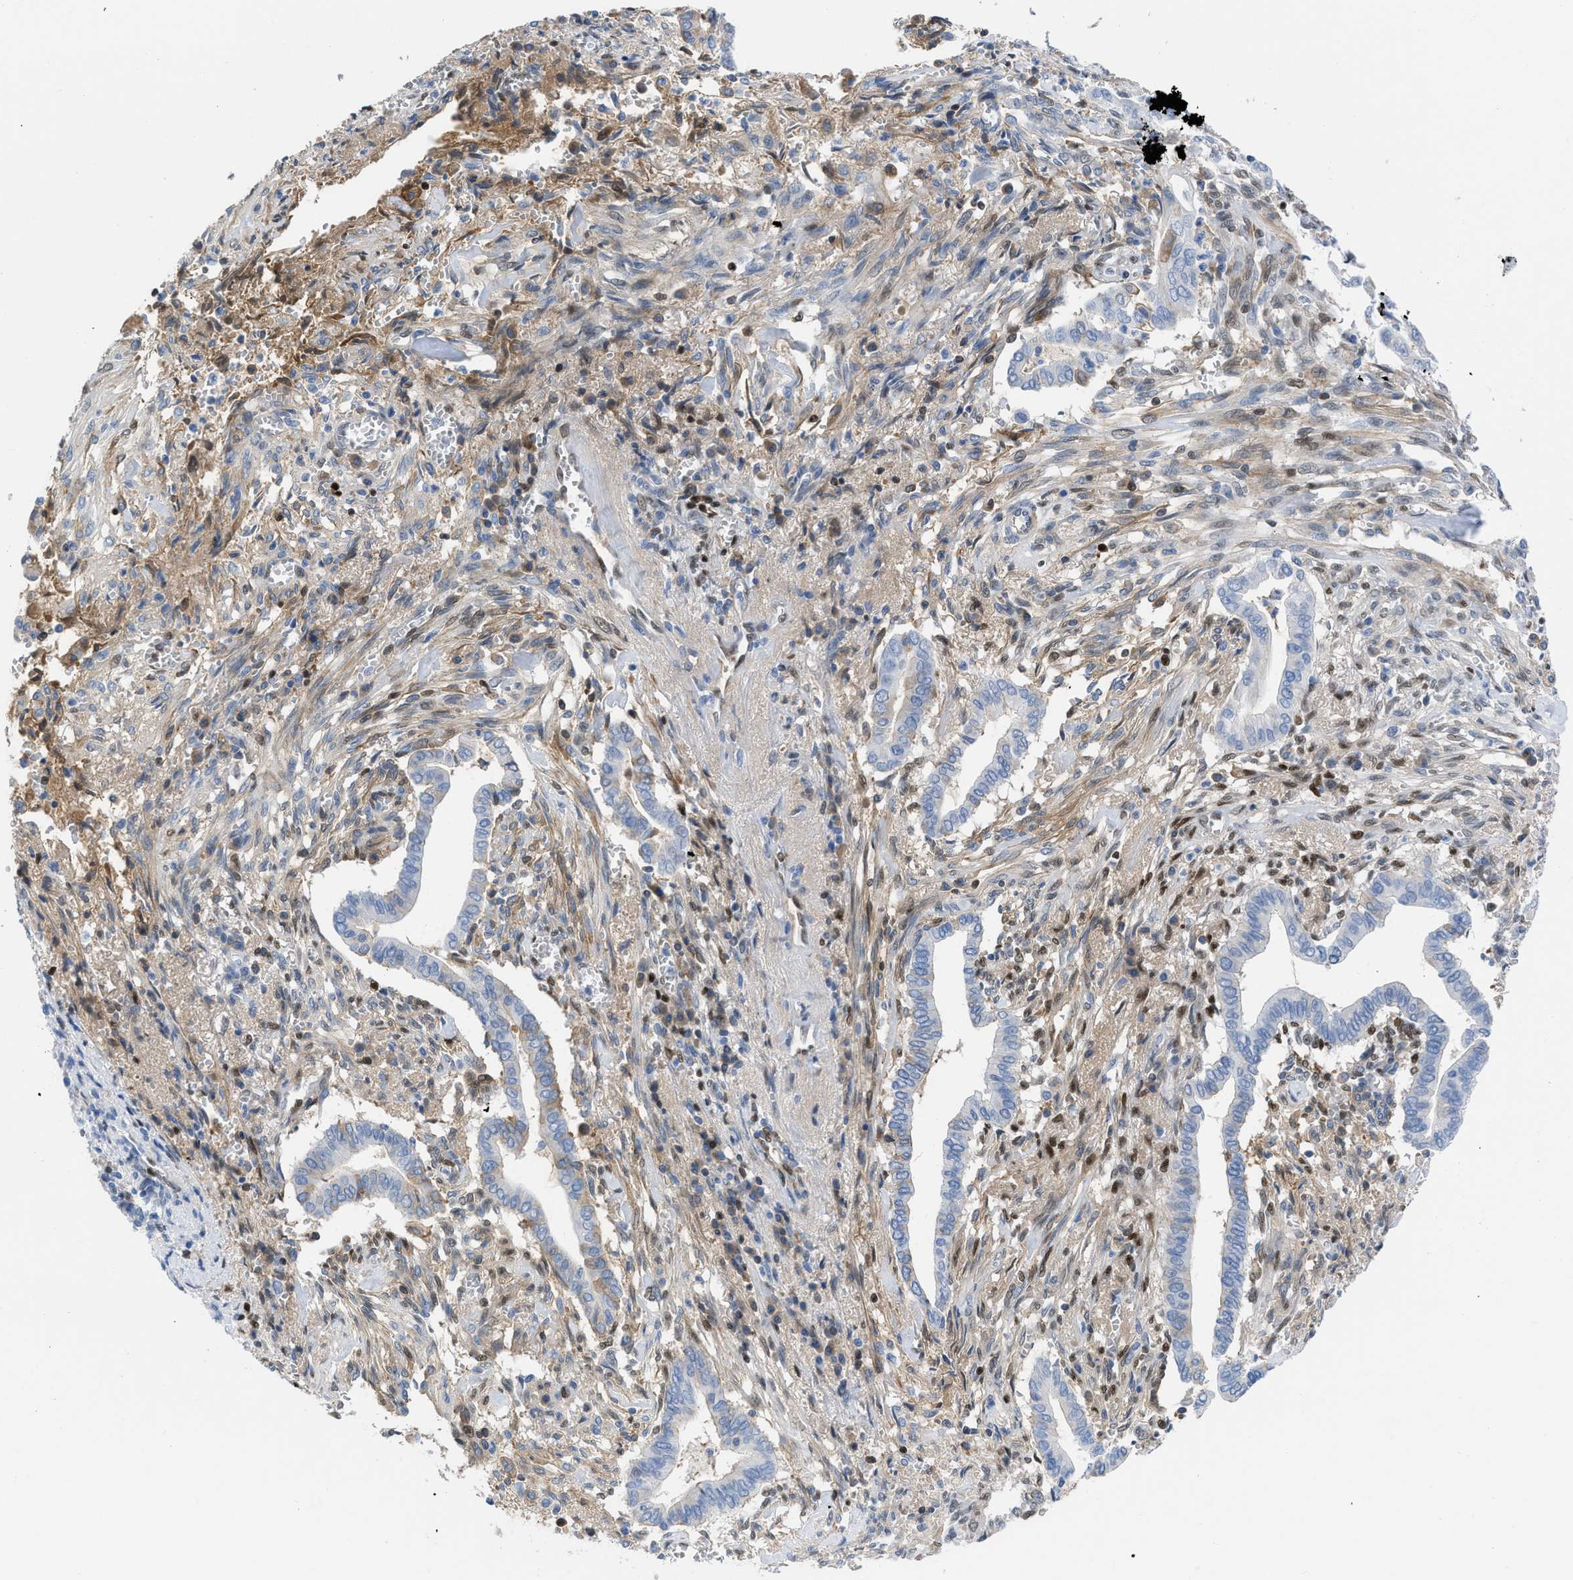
{"staining": {"intensity": "weak", "quantity": "<25%", "location": "cytoplasmic/membranous"}, "tissue": "cervical cancer", "cell_type": "Tumor cells", "image_type": "cancer", "snomed": [{"axis": "morphology", "description": "Adenocarcinoma, NOS"}, {"axis": "topography", "description": "Cervix"}], "caption": "This image is of adenocarcinoma (cervical) stained with immunohistochemistry to label a protein in brown with the nuclei are counter-stained blue. There is no staining in tumor cells.", "gene": "LEF1", "patient": {"sex": "female", "age": 44}}